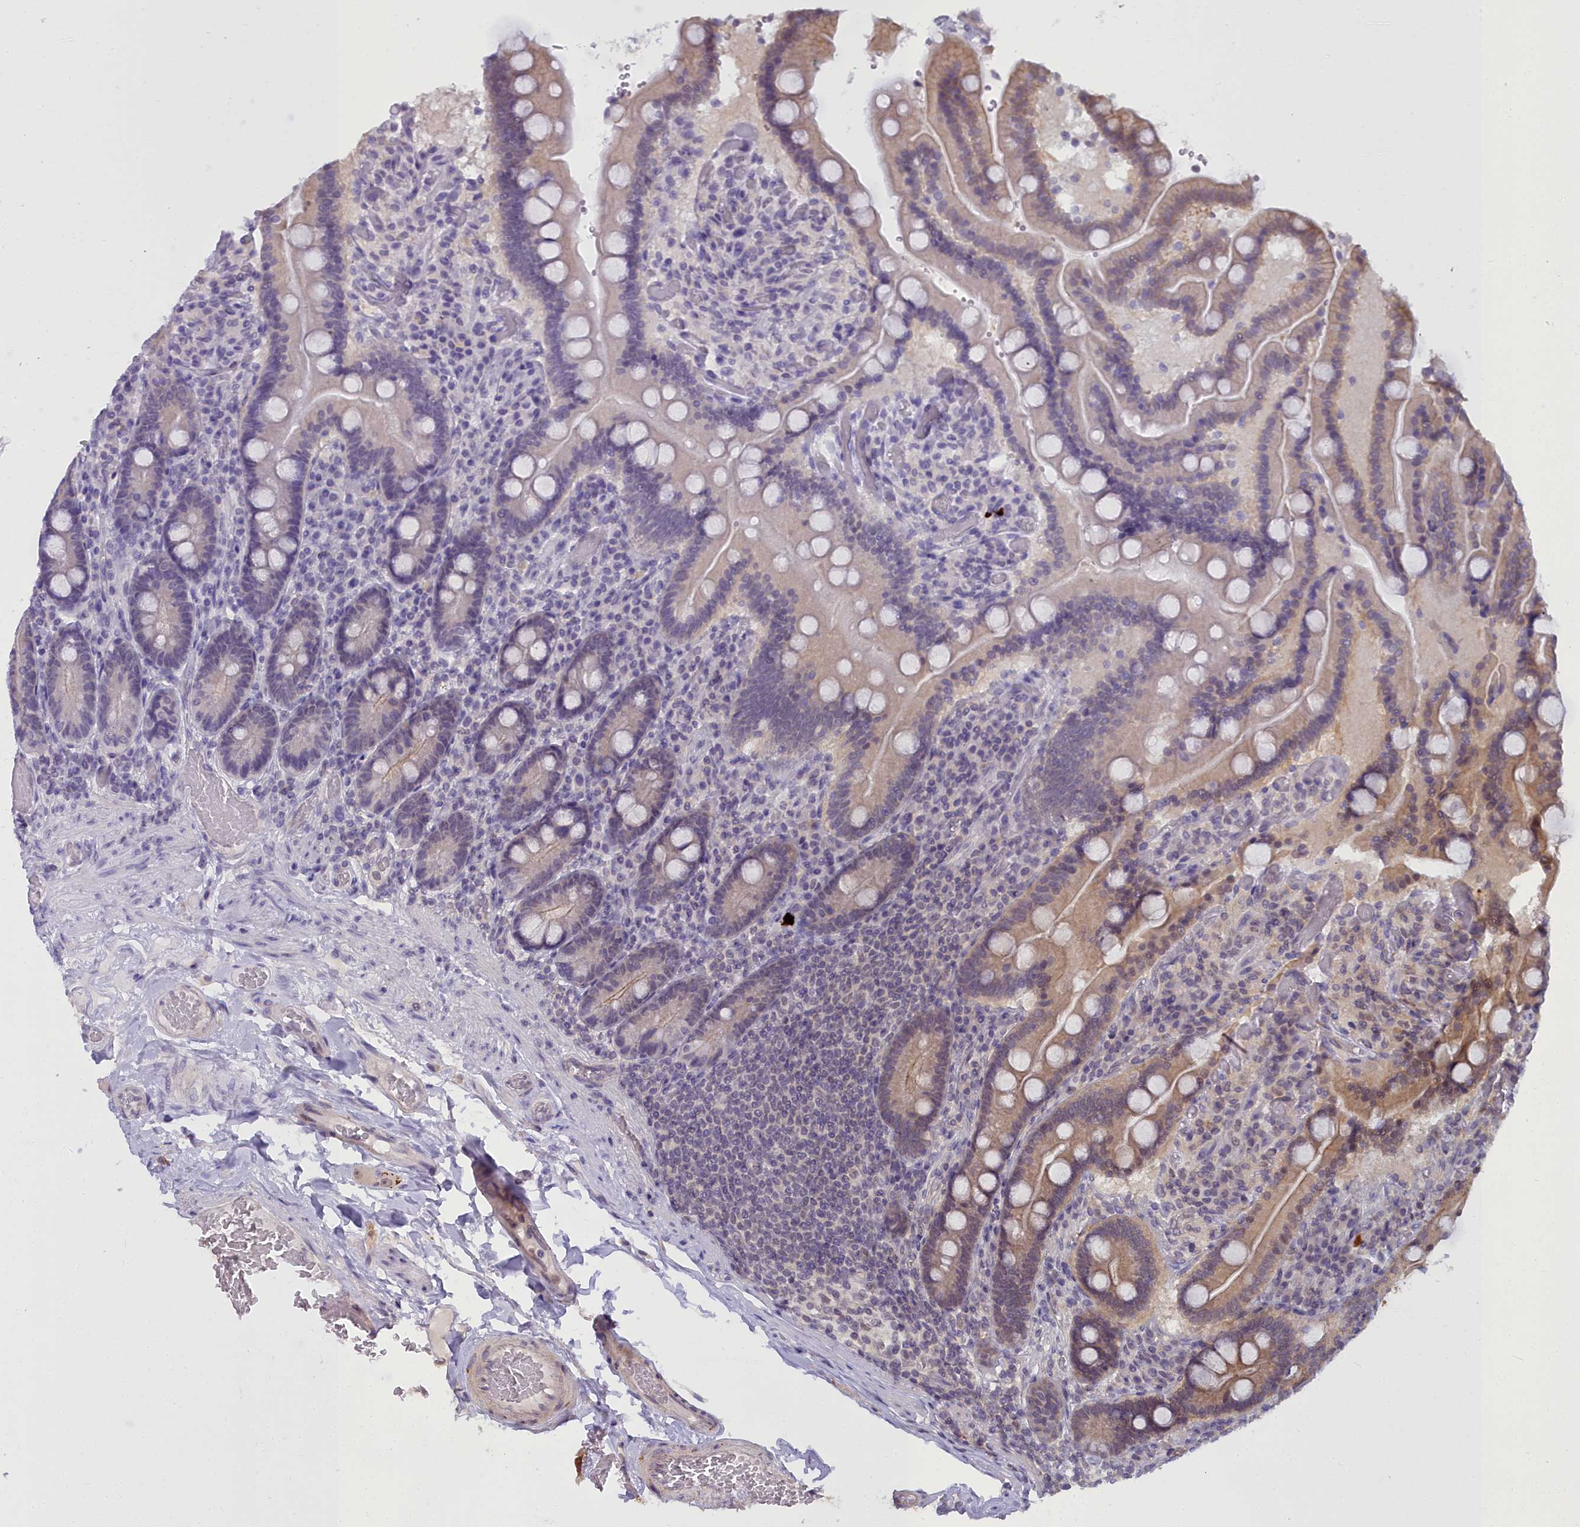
{"staining": {"intensity": "moderate", "quantity": "<25%", "location": "cytoplasmic/membranous,nuclear"}, "tissue": "duodenum", "cell_type": "Glandular cells", "image_type": "normal", "snomed": [{"axis": "morphology", "description": "Normal tissue, NOS"}, {"axis": "topography", "description": "Duodenum"}], "caption": "A low amount of moderate cytoplasmic/membranous,nuclear staining is seen in approximately <25% of glandular cells in benign duodenum.", "gene": "GLYATL3", "patient": {"sex": "female", "age": 62}}